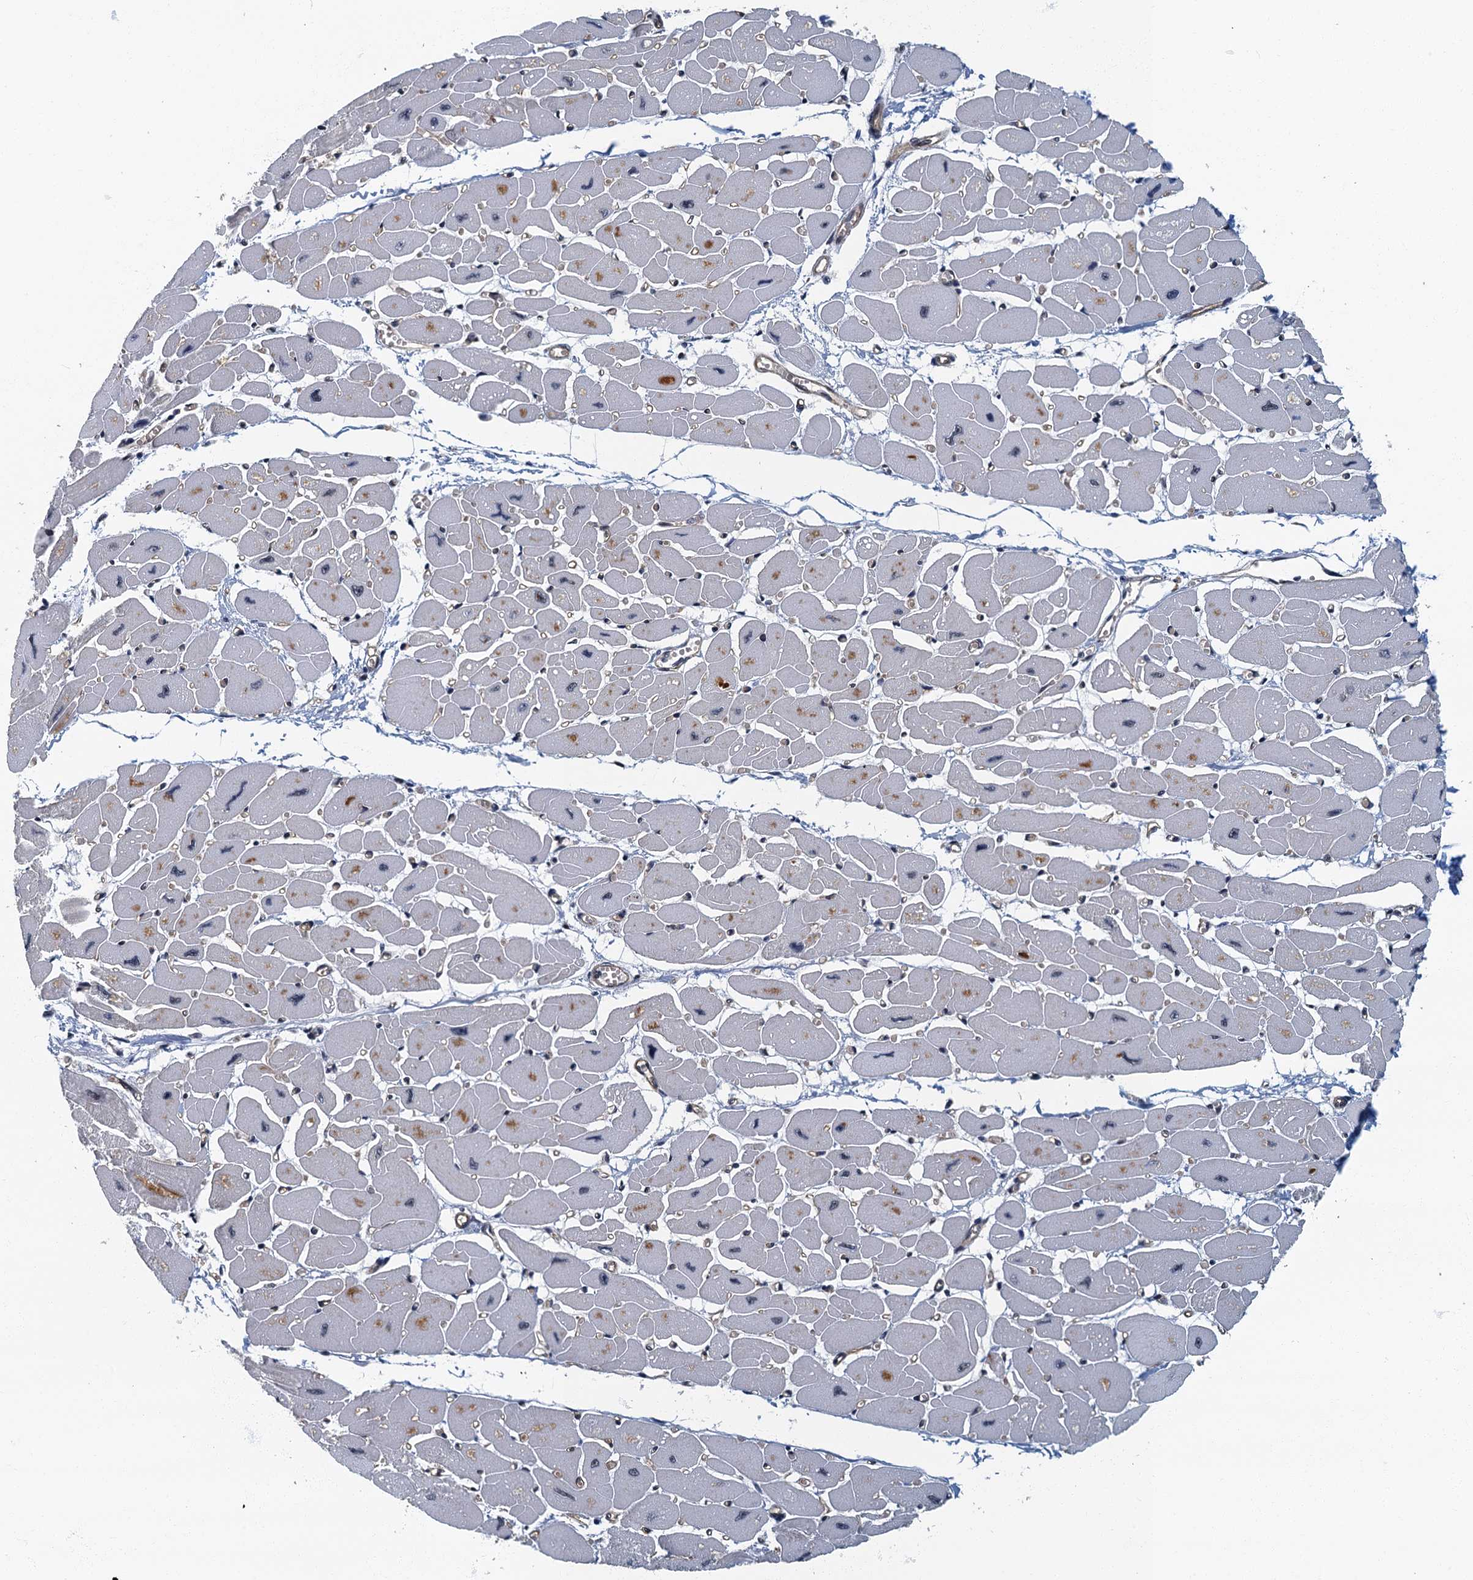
{"staining": {"intensity": "negative", "quantity": "none", "location": "none"}, "tissue": "heart muscle", "cell_type": "Cardiomyocytes", "image_type": "normal", "snomed": [{"axis": "morphology", "description": "Normal tissue, NOS"}, {"axis": "topography", "description": "Heart"}], "caption": "This is an IHC image of unremarkable heart muscle. There is no positivity in cardiomyocytes.", "gene": "GADL1", "patient": {"sex": "female", "age": 54}}